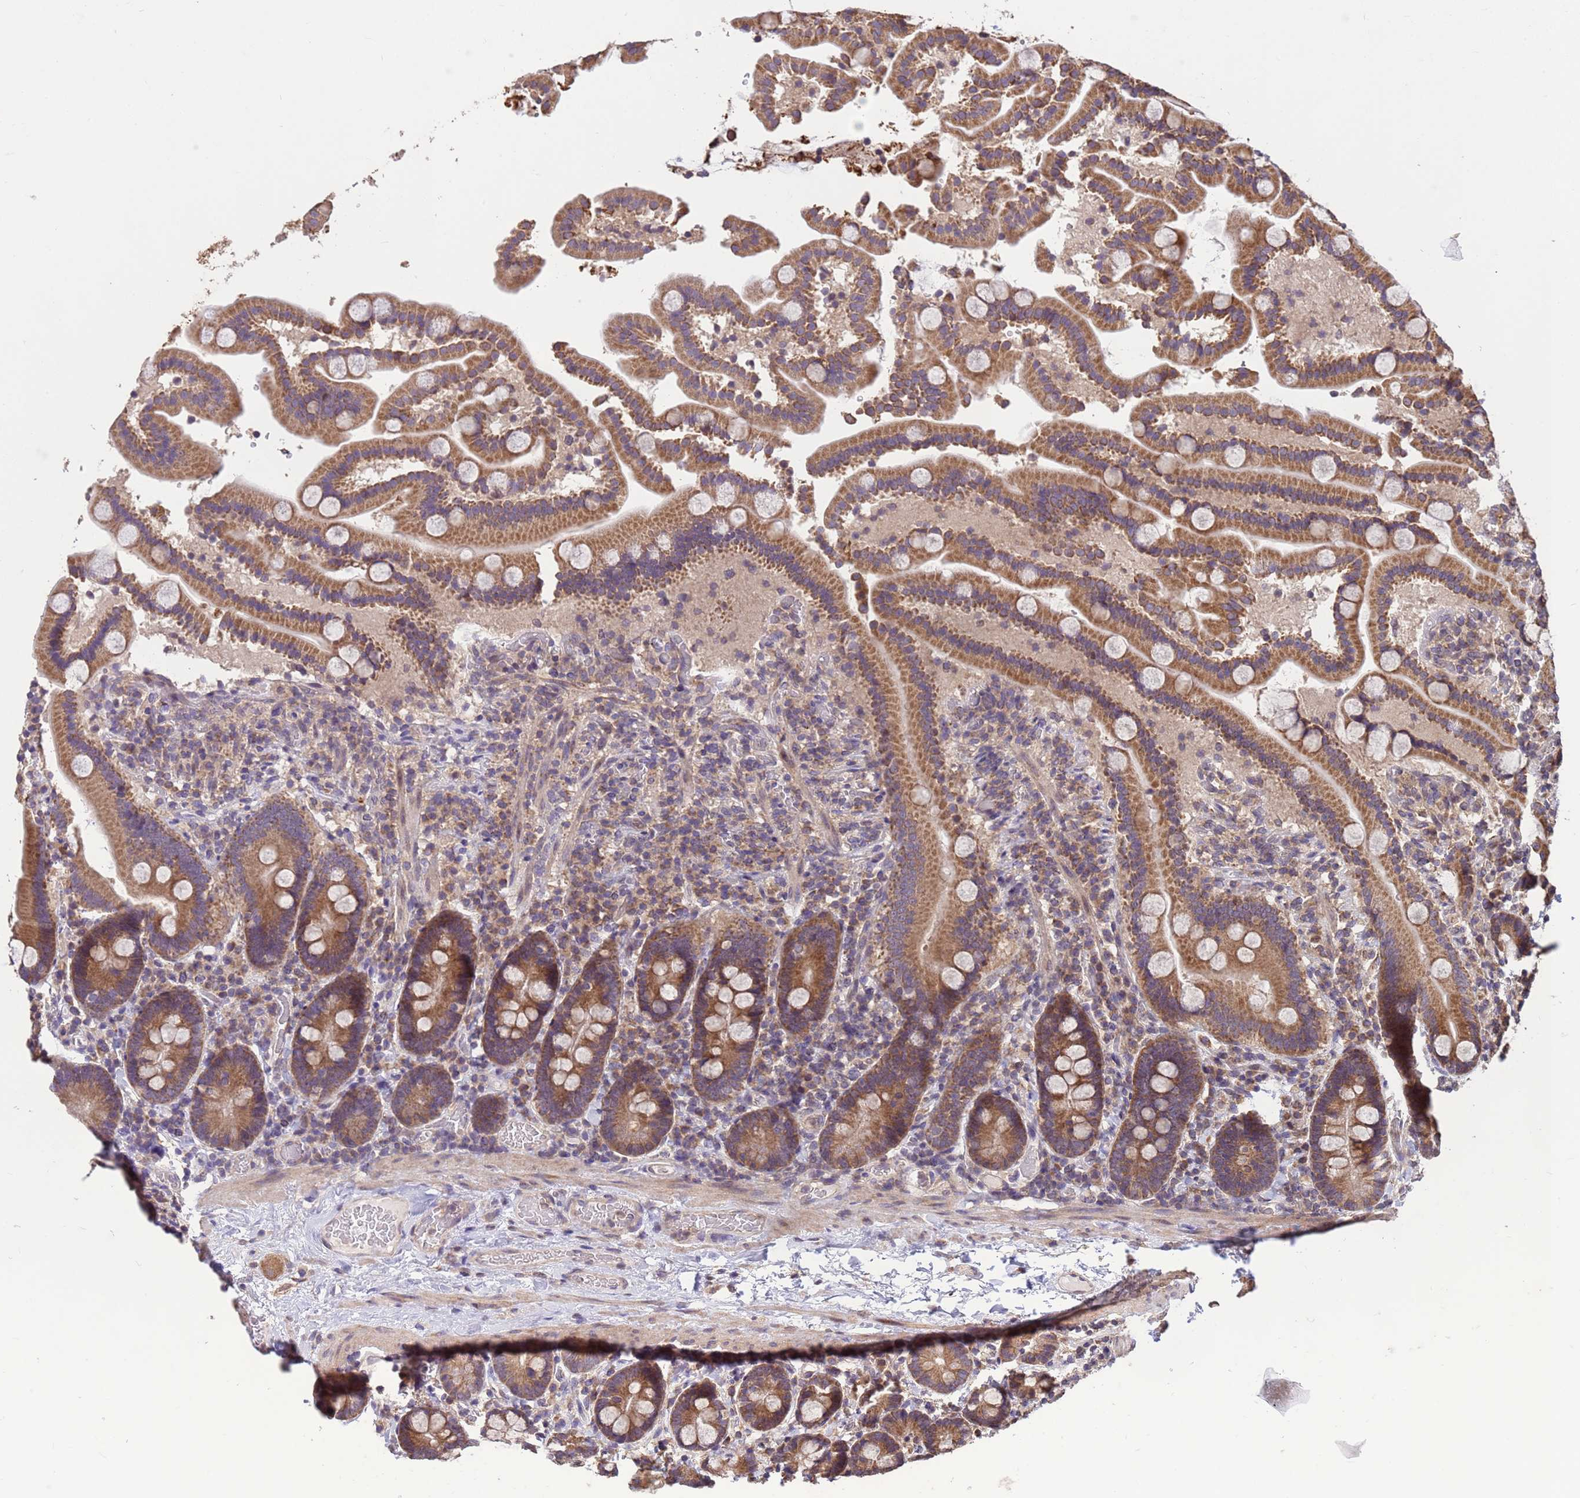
{"staining": {"intensity": "strong", "quantity": ">75%", "location": "cytoplasmic/membranous"}, "tissue": "duodenum", "cell_type": "Glandular cells", "image_type": "normal", "snomed": [{"axis": "morphology", "description": "Normal tissue, NOS"}, {"axis": "topography", "description": "Duodenum"}], "caption": "This is an image of immunohistochemistry staining of unremarkable duodenum, which shows strong staining in the cytoplasmic/membranous of glandular cells.", "gene": "P2RX7", "patient": {"sex": "male", "age": 55}}